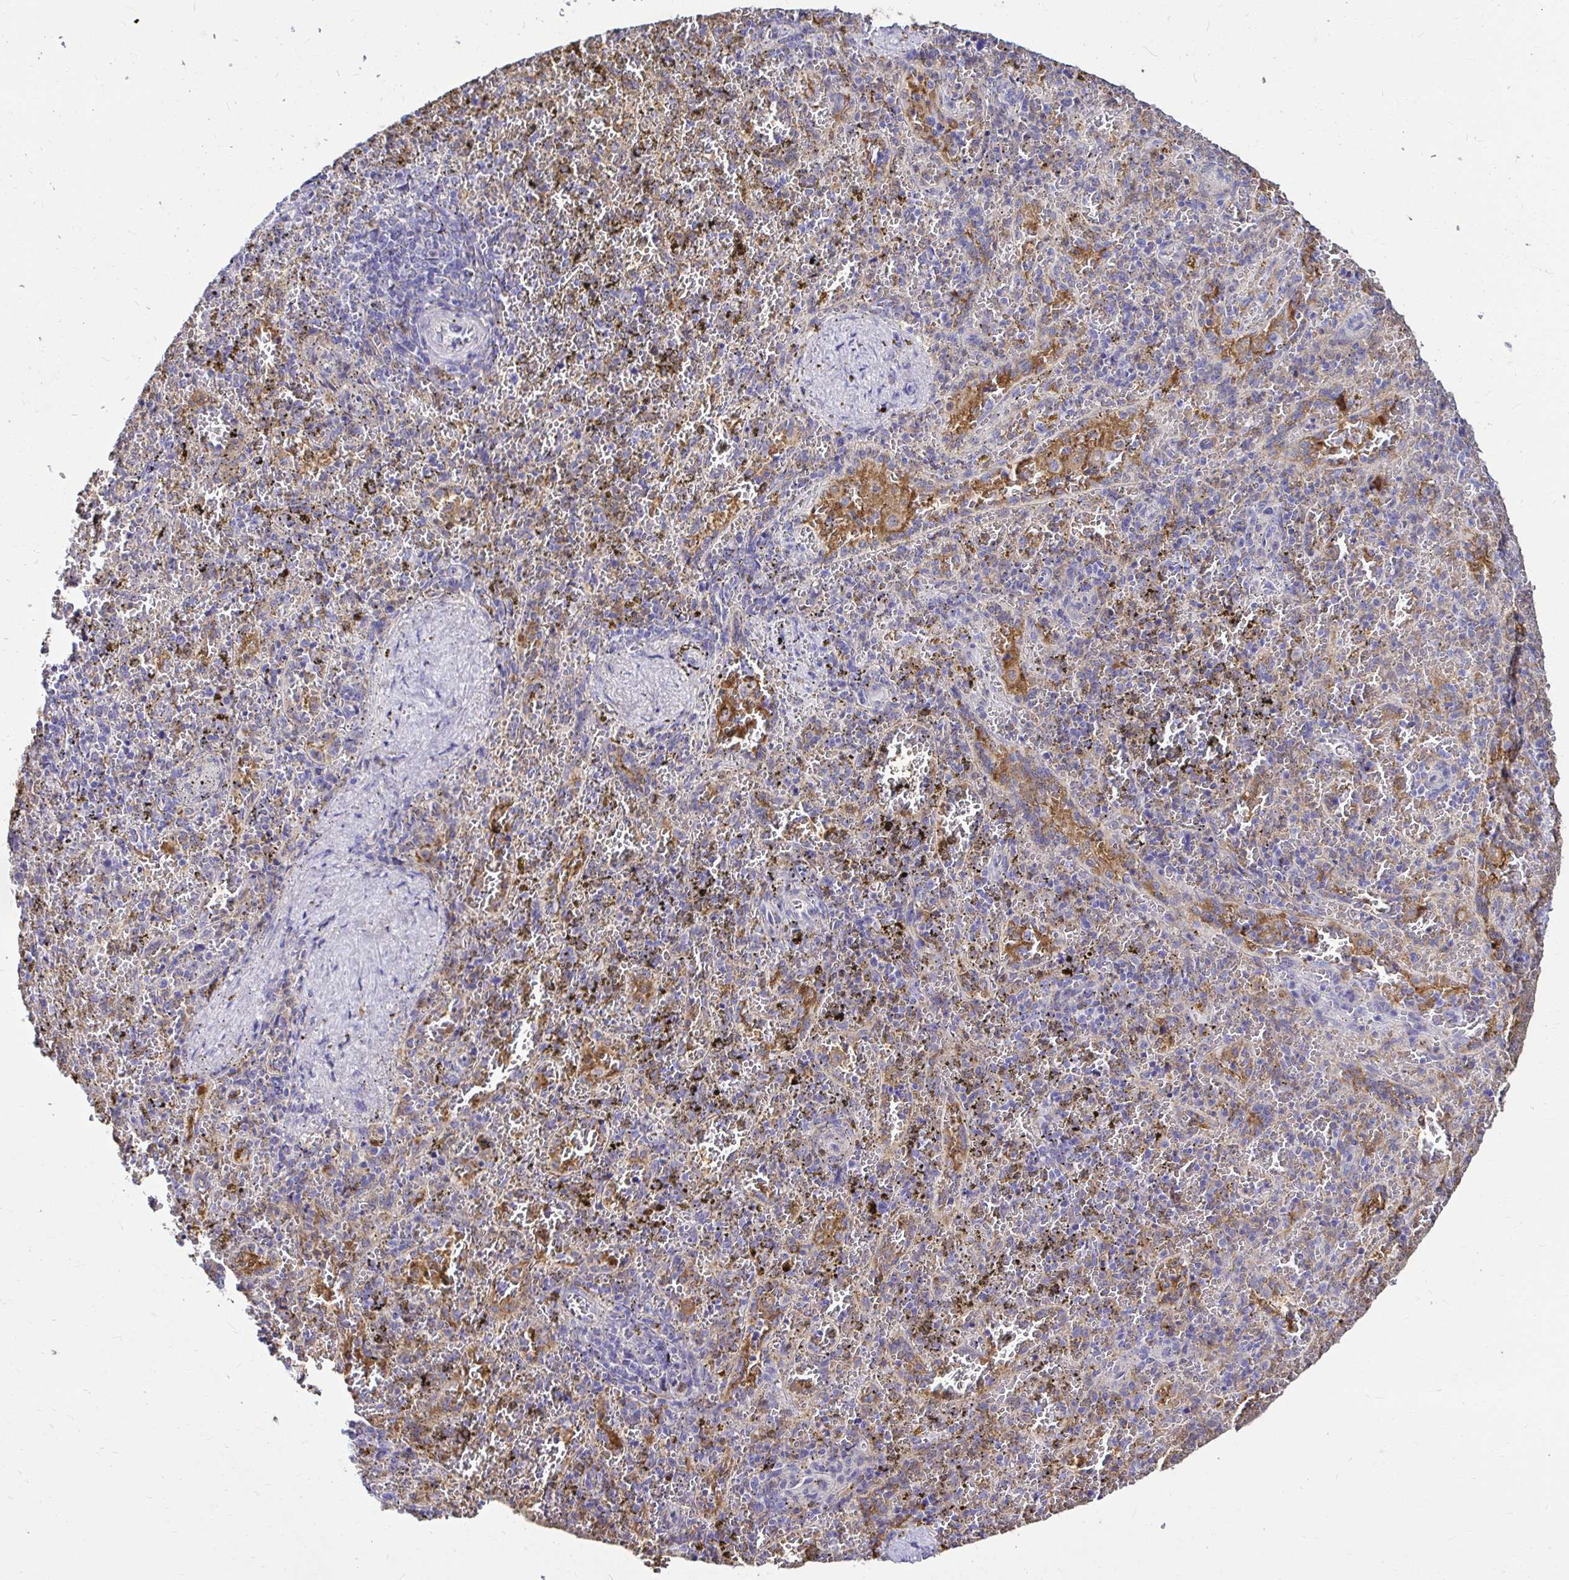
{"staining": {"intensity": "negative", "quantity": "none", "location": "none"}, "tissue": "spleen", "cell_type": "Cells in red pulp", "image_type": "normal", "snomed": [{"axis": "morphology", "description": "Normal tissue, NOS"}, {"axis": "topography", "description": "Spleen"}], "caption": "Micrograph shows no significant protein positivity in cells in red pulp of unremarkable spleen.", "gene": "IDH1", "patient": {"sex": "female", "age": 50}}